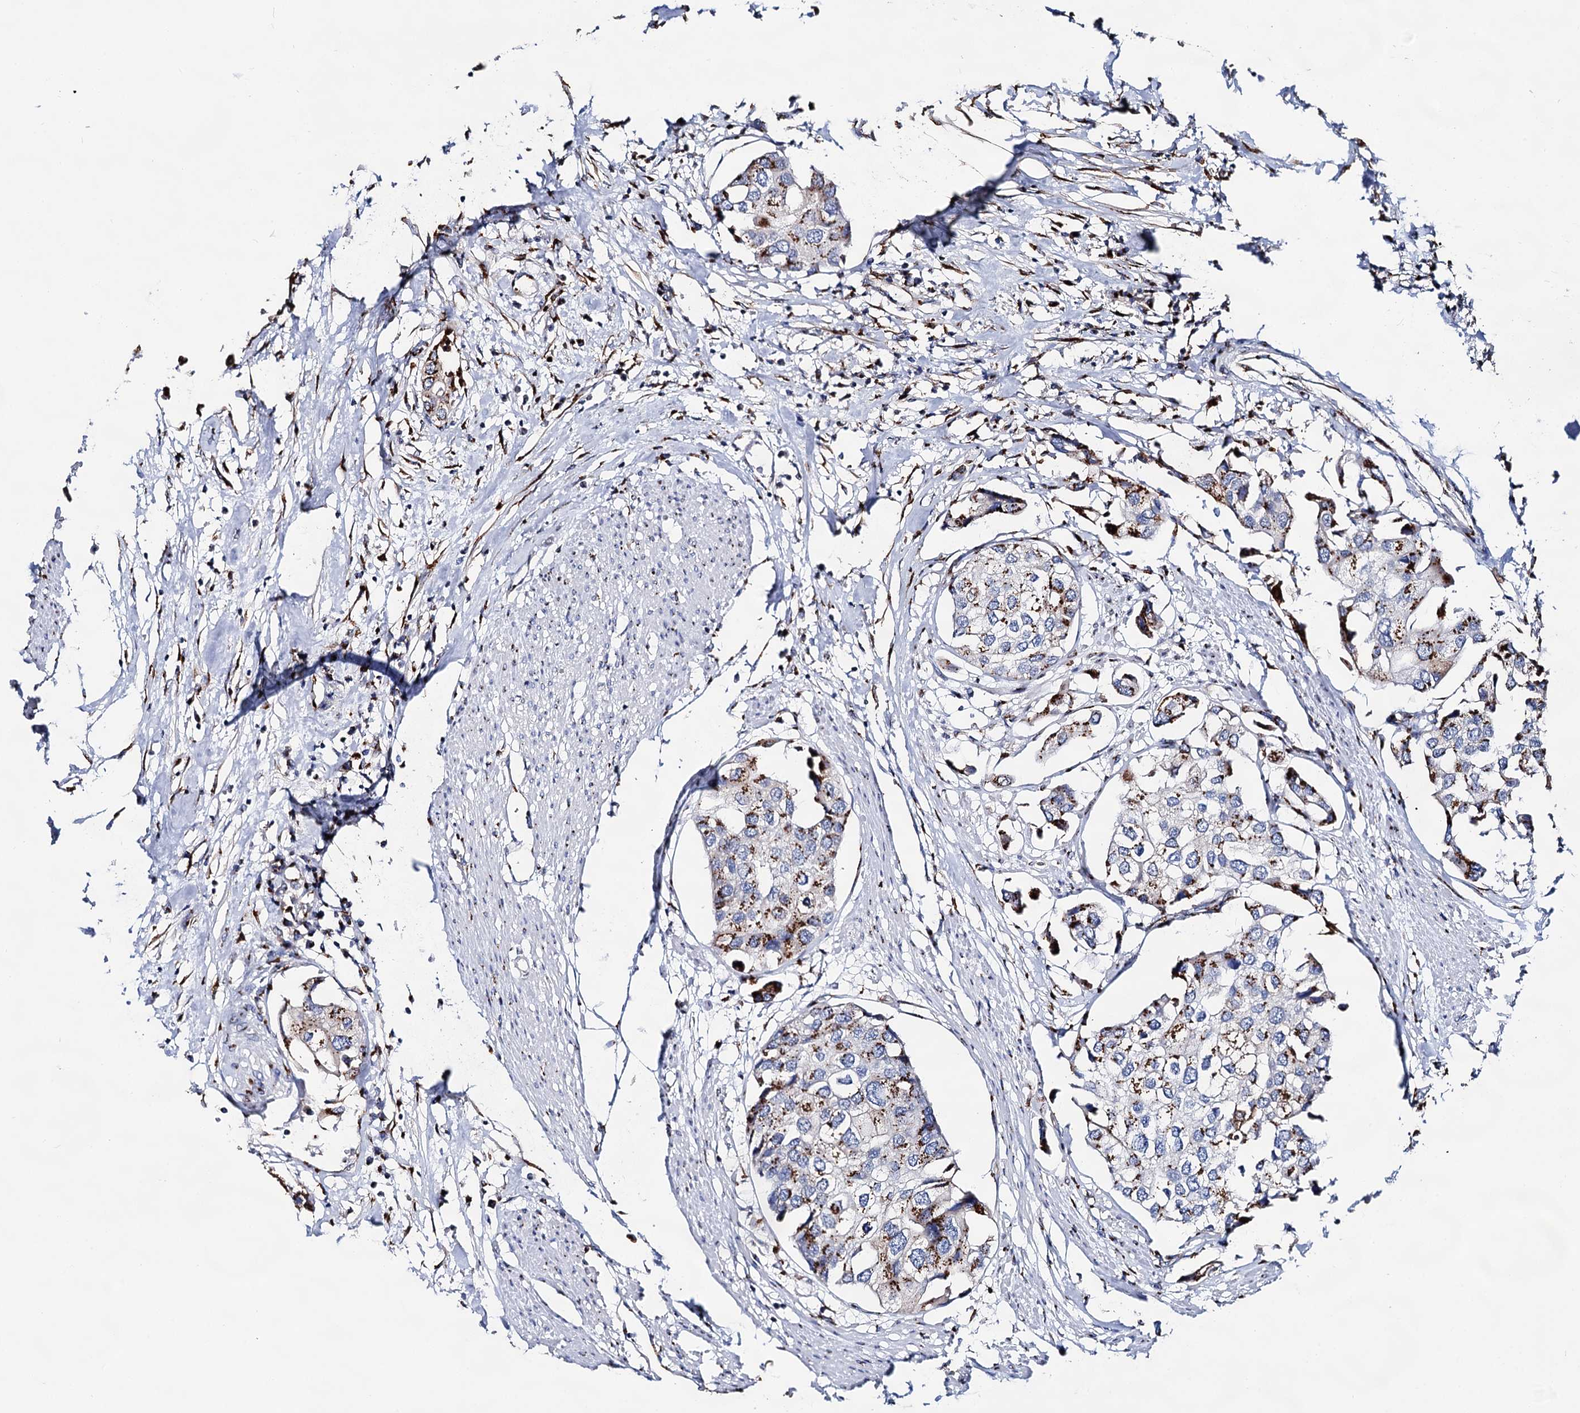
{"staining": {"intensity": "strong", "quantity": "25%-75%", "location": "cytoplasmic/membranous"}, "tissue": "urothelial cancer", "cell_type": "Tumor cells", "image_type": "cancer", "snomed": [{"axis": "morphology", "description": "Urothelial carcinoma, High grade"}, {"axis": "topography", "description": "Urinary bladder"}], "caption": "Immunohistochemistry histopathology image of neoplastic tissue: human high-grade urothelial carcinoma stained using IHC shows high levels of strong protein expression localized specifically in the cytoplasmic/membranous of tumor cells, appearing as a cytoplasmic/membranous brown color.", "gene": "TM9SF3", "patient": {"sex": "male", "age": 64}}